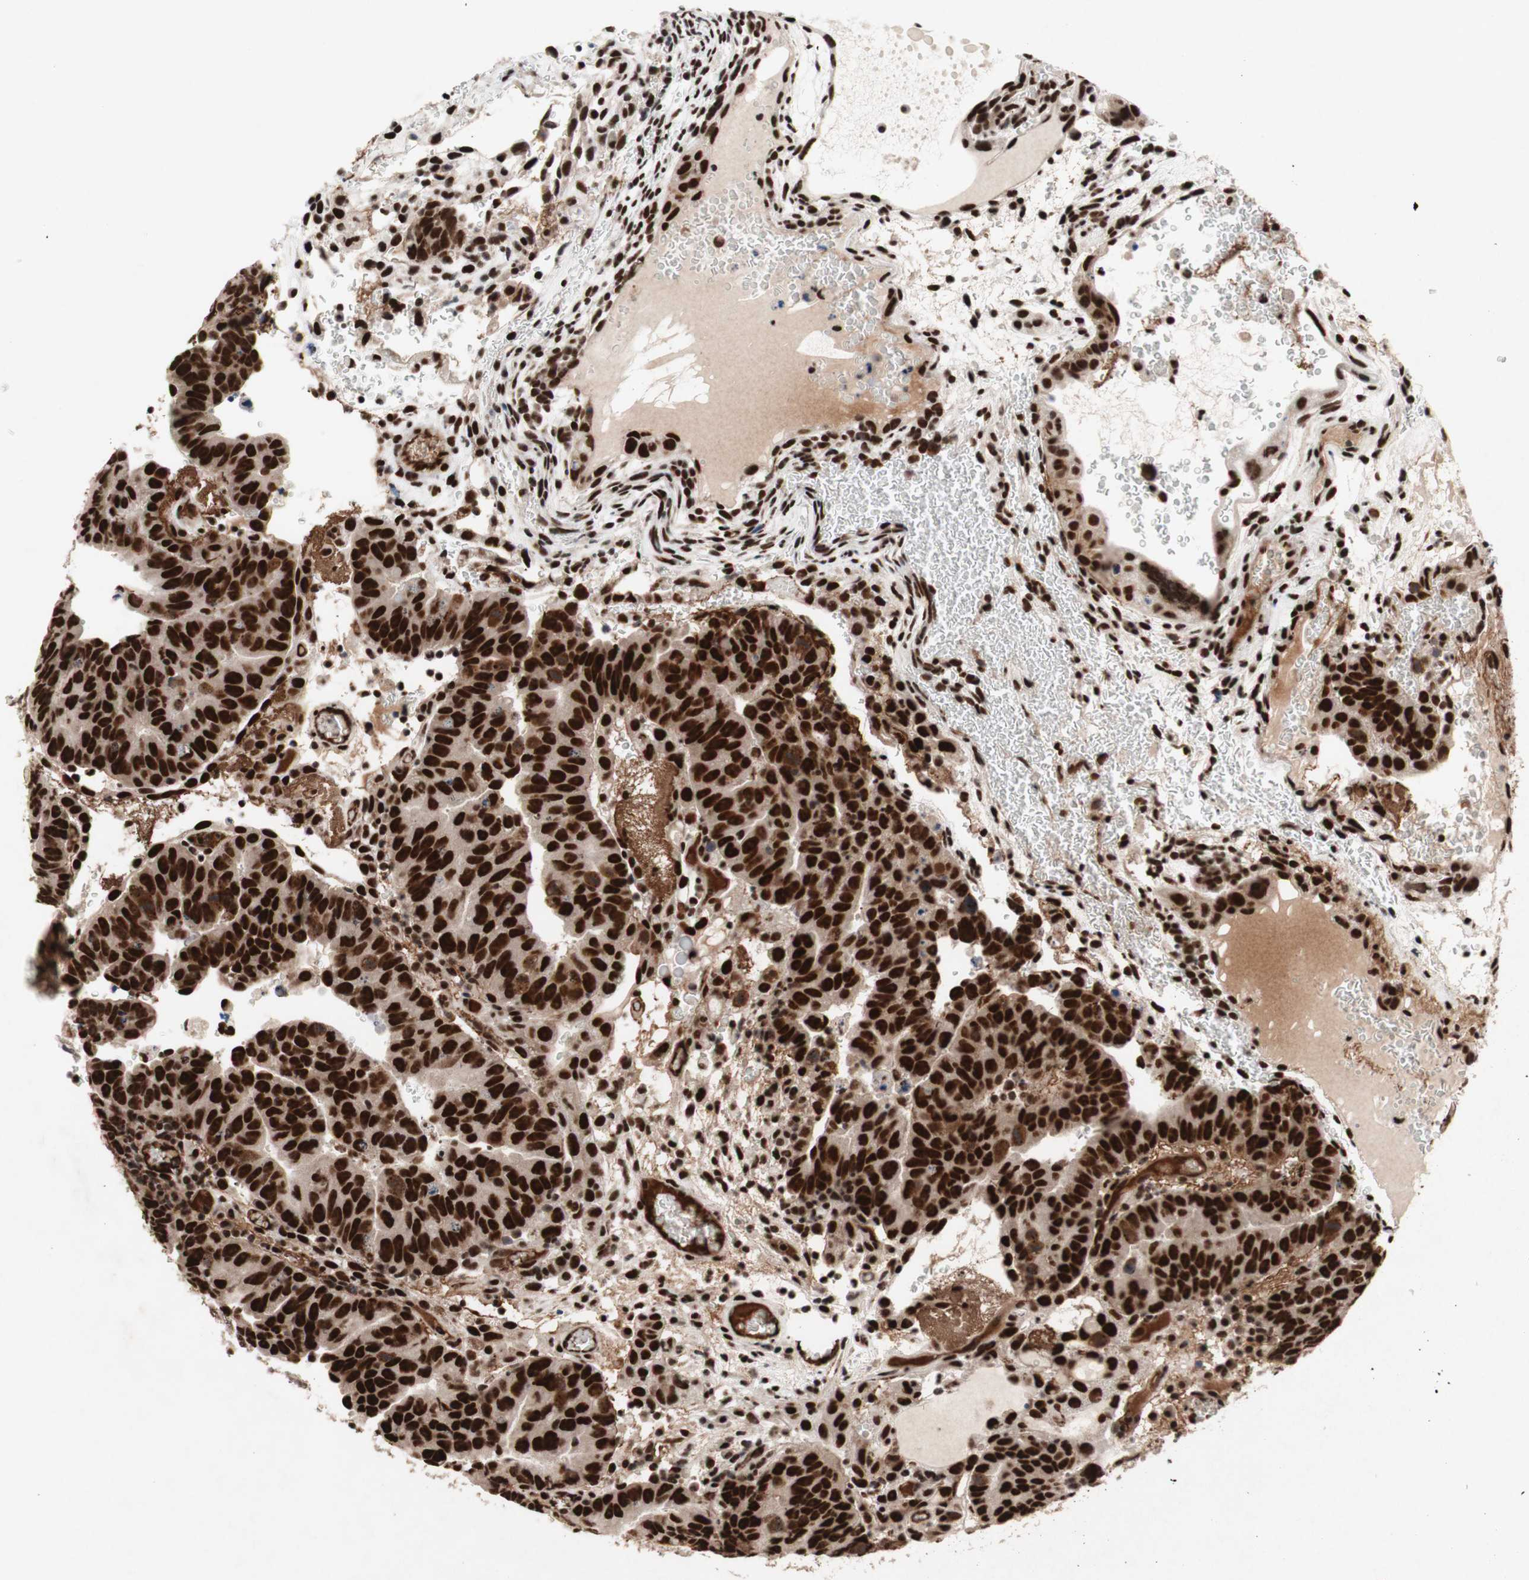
{"staining": {"intensity": "strong", "quantity": ">75%", "location": "nuclear"}, "tissue": "testis cancer", "cell_type": "Tumor cells", "image_type": "cancer", "snomed": [{"axis": "morphology", "description": "Seminoma, NOS"}, {"axis": "morphology", "description": "Carcinoma, Embryonal, NOS"}, {"axis": "topography", "description": "Testis"}], "caption": "The immunohistochemical stain labels strong nuclear positivity in tumor cells of testis cancer tissue. (Stains: DAB in brown, nuclei in blue, Microscopy: brightfield microscopy at high magnification).", "gene": "TLE1", "patient": {"sex": "male", "age": 52}}